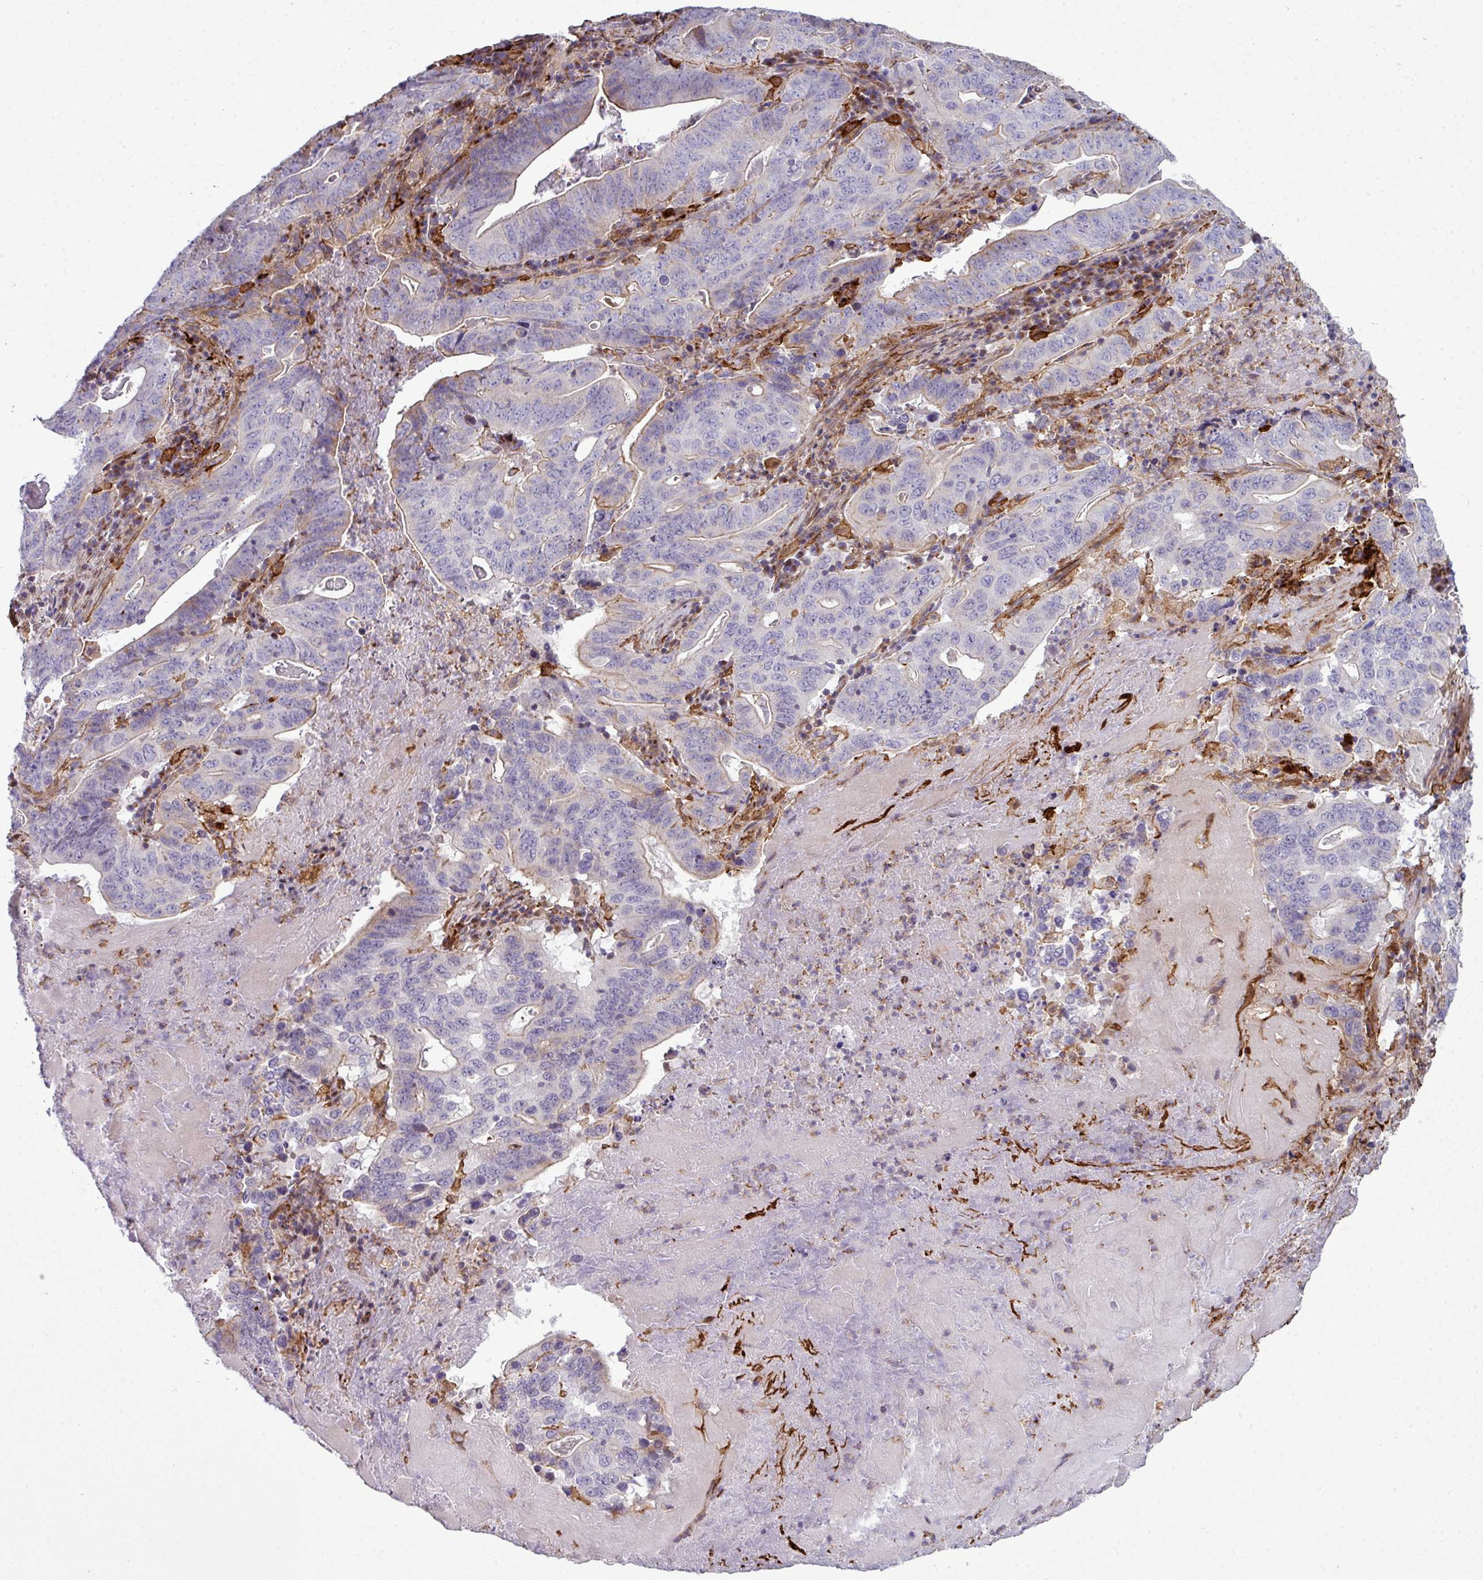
{"staining": {"intensity": "weak", "quantity": "<25%", "location": "cytoplasmic/membranous"}, "tissue": "lung cancer", "cell_type": "Tumor cells", "image_type": "cancer", "snomed": [{"axis": "morphology", "description": "Adenocarcinoma, NOS"}, {"axis": "topography", "description": "Lung"}], "caption": "Human lung cancer (adenocarcinoma) stained for a protein using IHC reveals no positivity in tumor cells.", "gene": "COL8A1", "patient": {"sex": "female", "age": 60}}